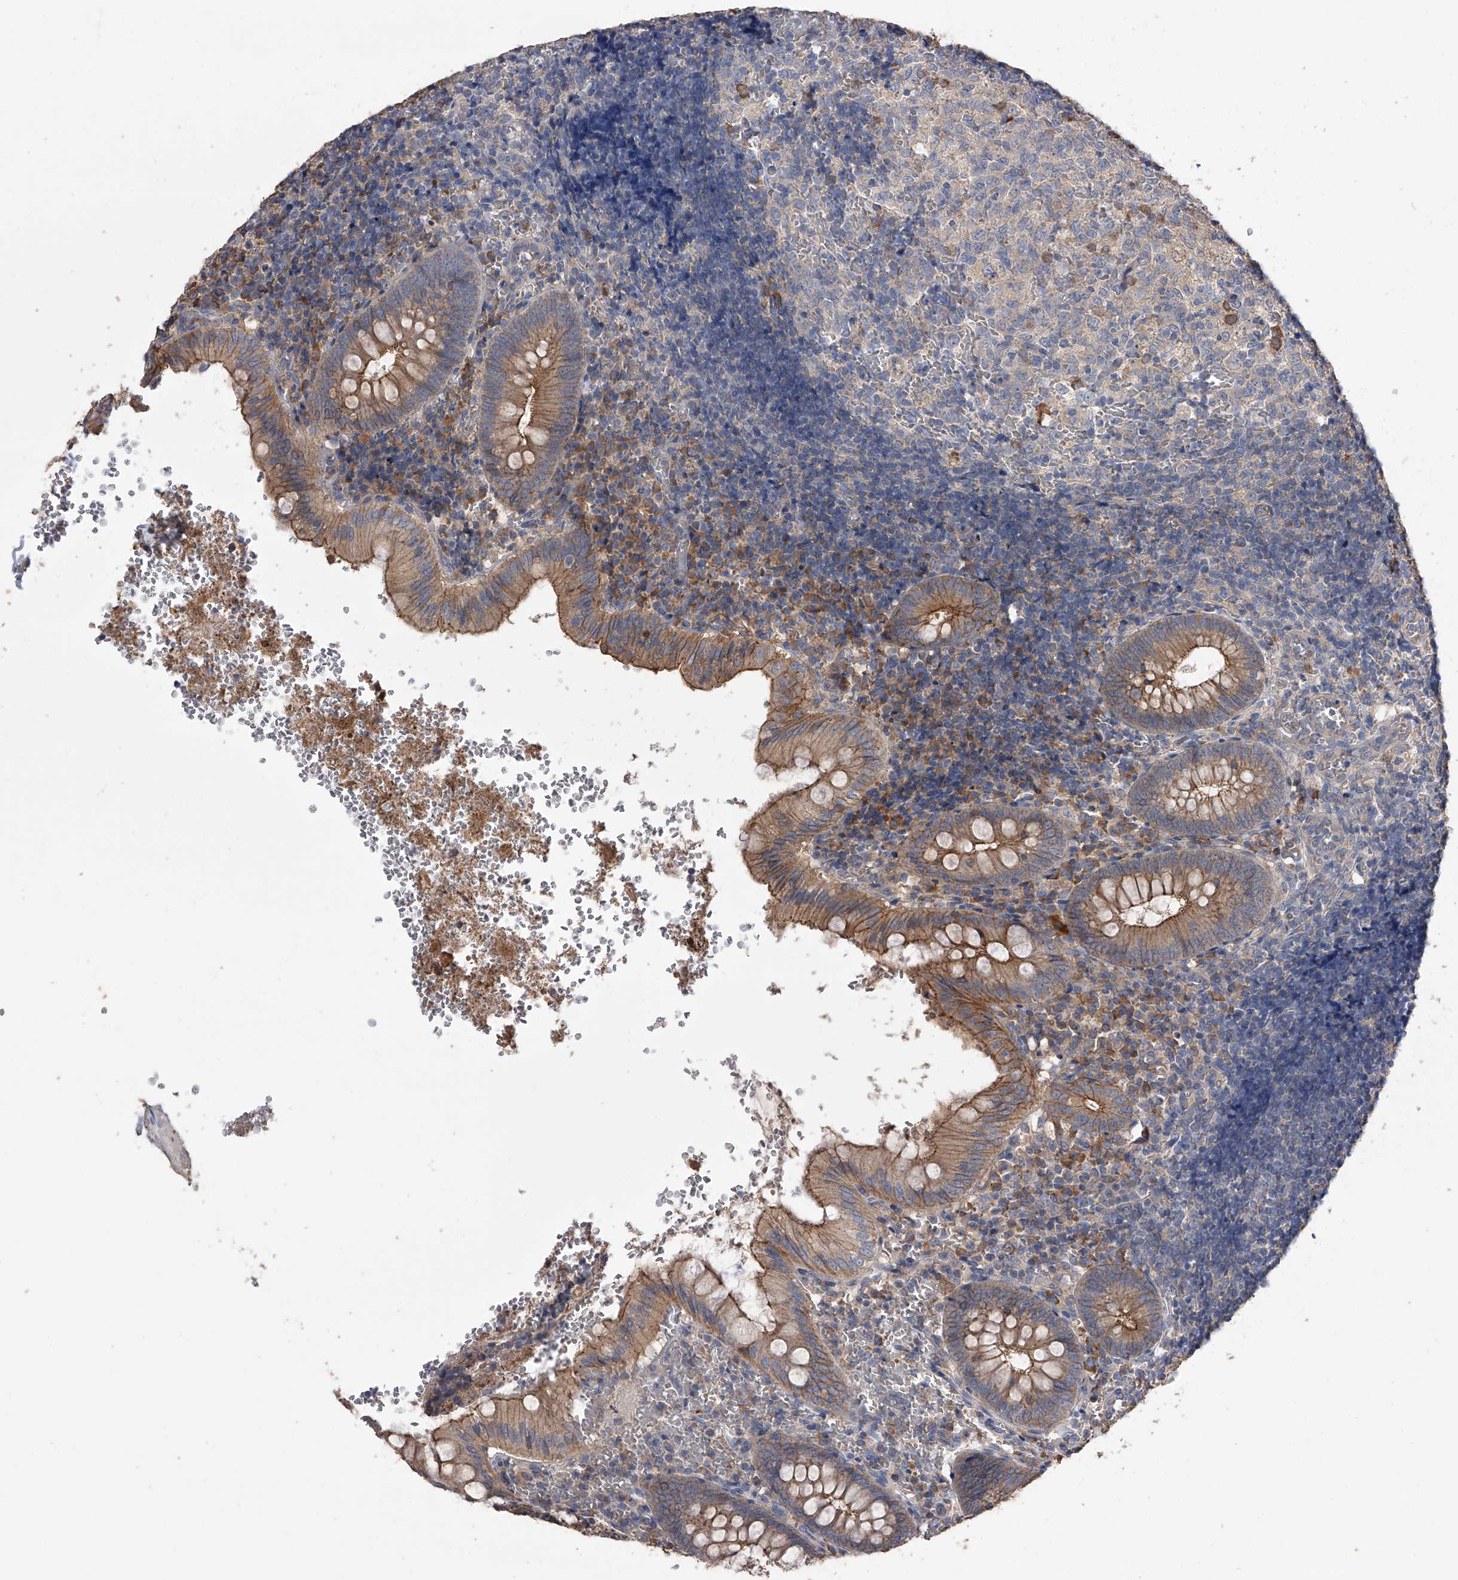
{"staining": {"intensity": "moderate", "quantity": ">75%", "location": "cytoplasmic/membranous"}, "tissue": "appendix", "cell_type": "Glandular cells", "image_type": "normal", "snomed": [{"axis": "morphology", "description": "Normal tissue, NOS"}, {"axis": "topography", "description": "Appendix"}], "caption": "IHC image of normal human appendix stained for a protein (brown), which demonstrates medium levels of moderate cytoplasmic/membranous positivity in about >75% of glandular cells.", "gene": "ZNF343", "patient": {"sex": "male", "age": 8}}